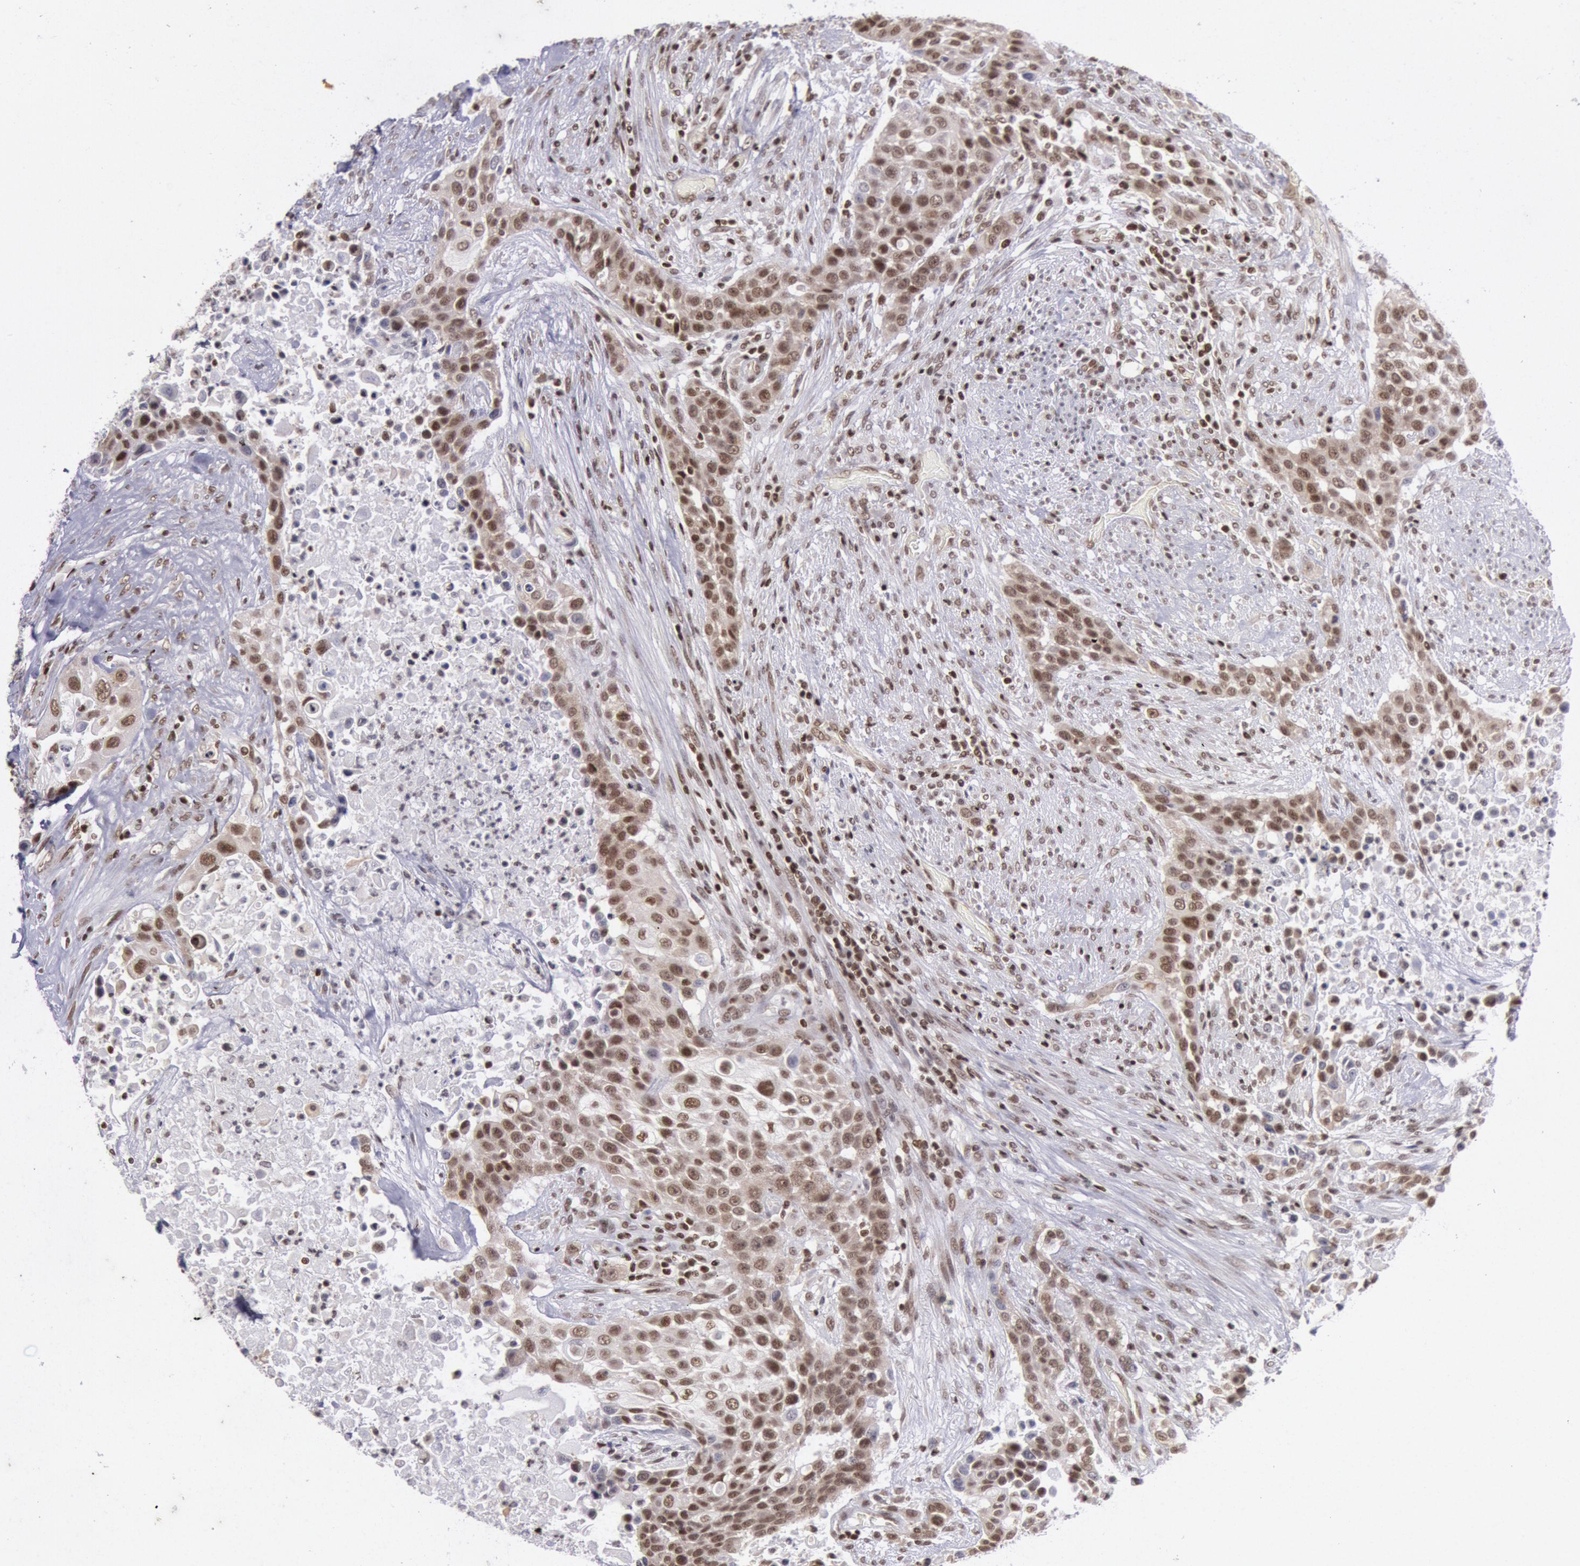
{"staining": {"intensity": "moderate", "quantity": ">75%", "location": "nuclear"}, "tissue": "urothelial cancer", "cell_type": "Tumor cells", "image_type": "cancer", "snomed": [{"axis": "morphology", "description": "Urothelial carcinoma, High grade"}, {"axis": "topography", "description": "Urinary bladder"}], "caption": "A brown stain highlights moderate nuclear positivity of a protein in human urothelial carcinoma (high-grade) tumor cells.", "gene": "NKAP", "patient": {"sex": "male", "age": 74}}